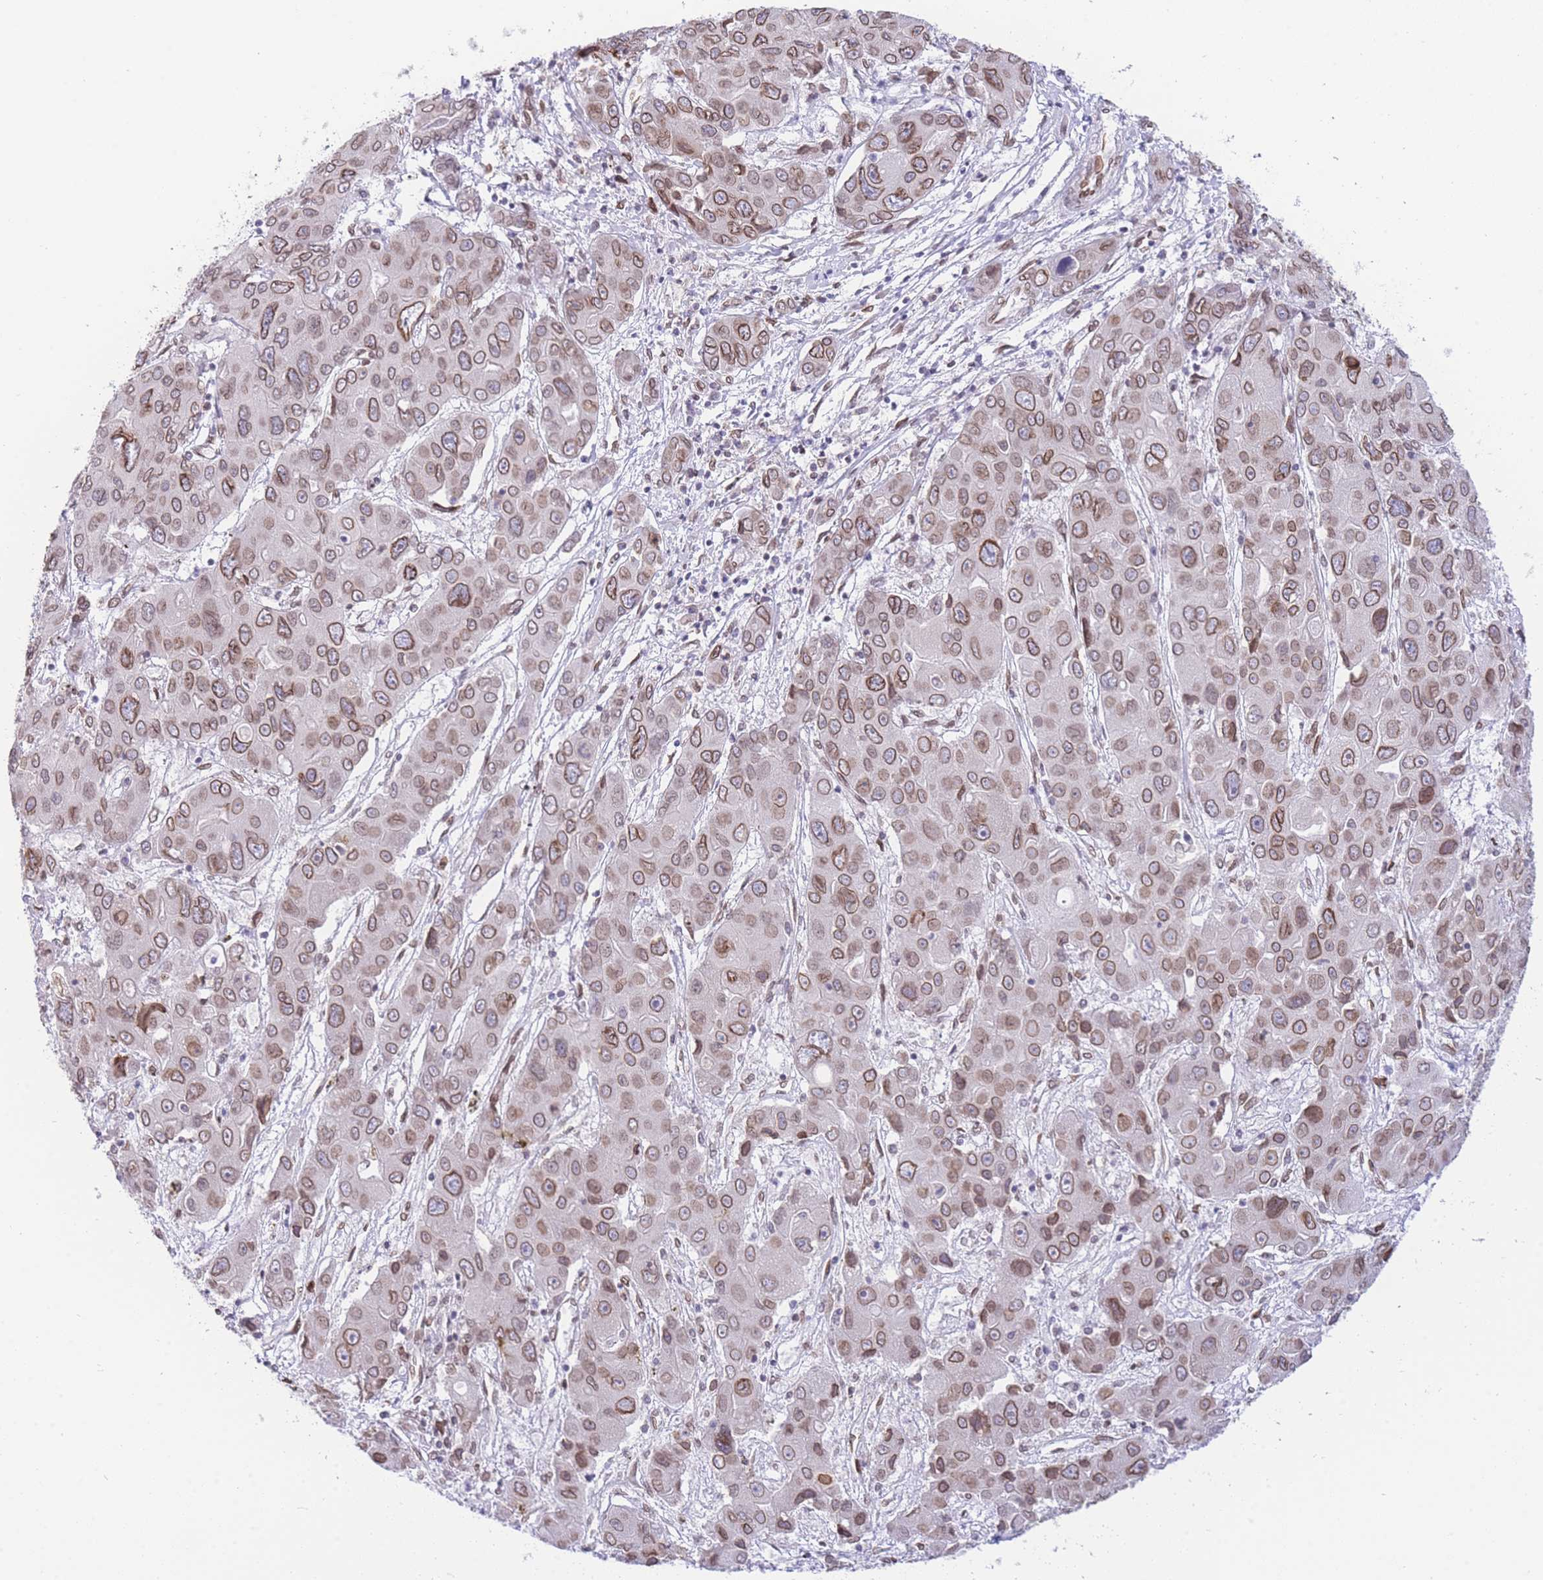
{"staining": {"intensity": "moderate", "quantity": ">75%", "location": "cytoplasmic/membranous,nuclear"}, "tissue": "liver cancer", "cell_type": "Tumor cells", "image_type": "cancer", "snomed": [{"axis": "morphology", "description": "Cholangiocarcinoma"}, {"axis": "topography", "description": "Liver"}], "caption": "Liver cancer (cholangiocarcinoma) was stained to show a protein in brown. There is medium levels of moderate cytoplasmic/membranous and nuclear expression in approximately >75% of tumor cells. Nuclei are stained in blue.", "gene": "OR10AD1", "patient": {"sex": "male", "age": 67}}